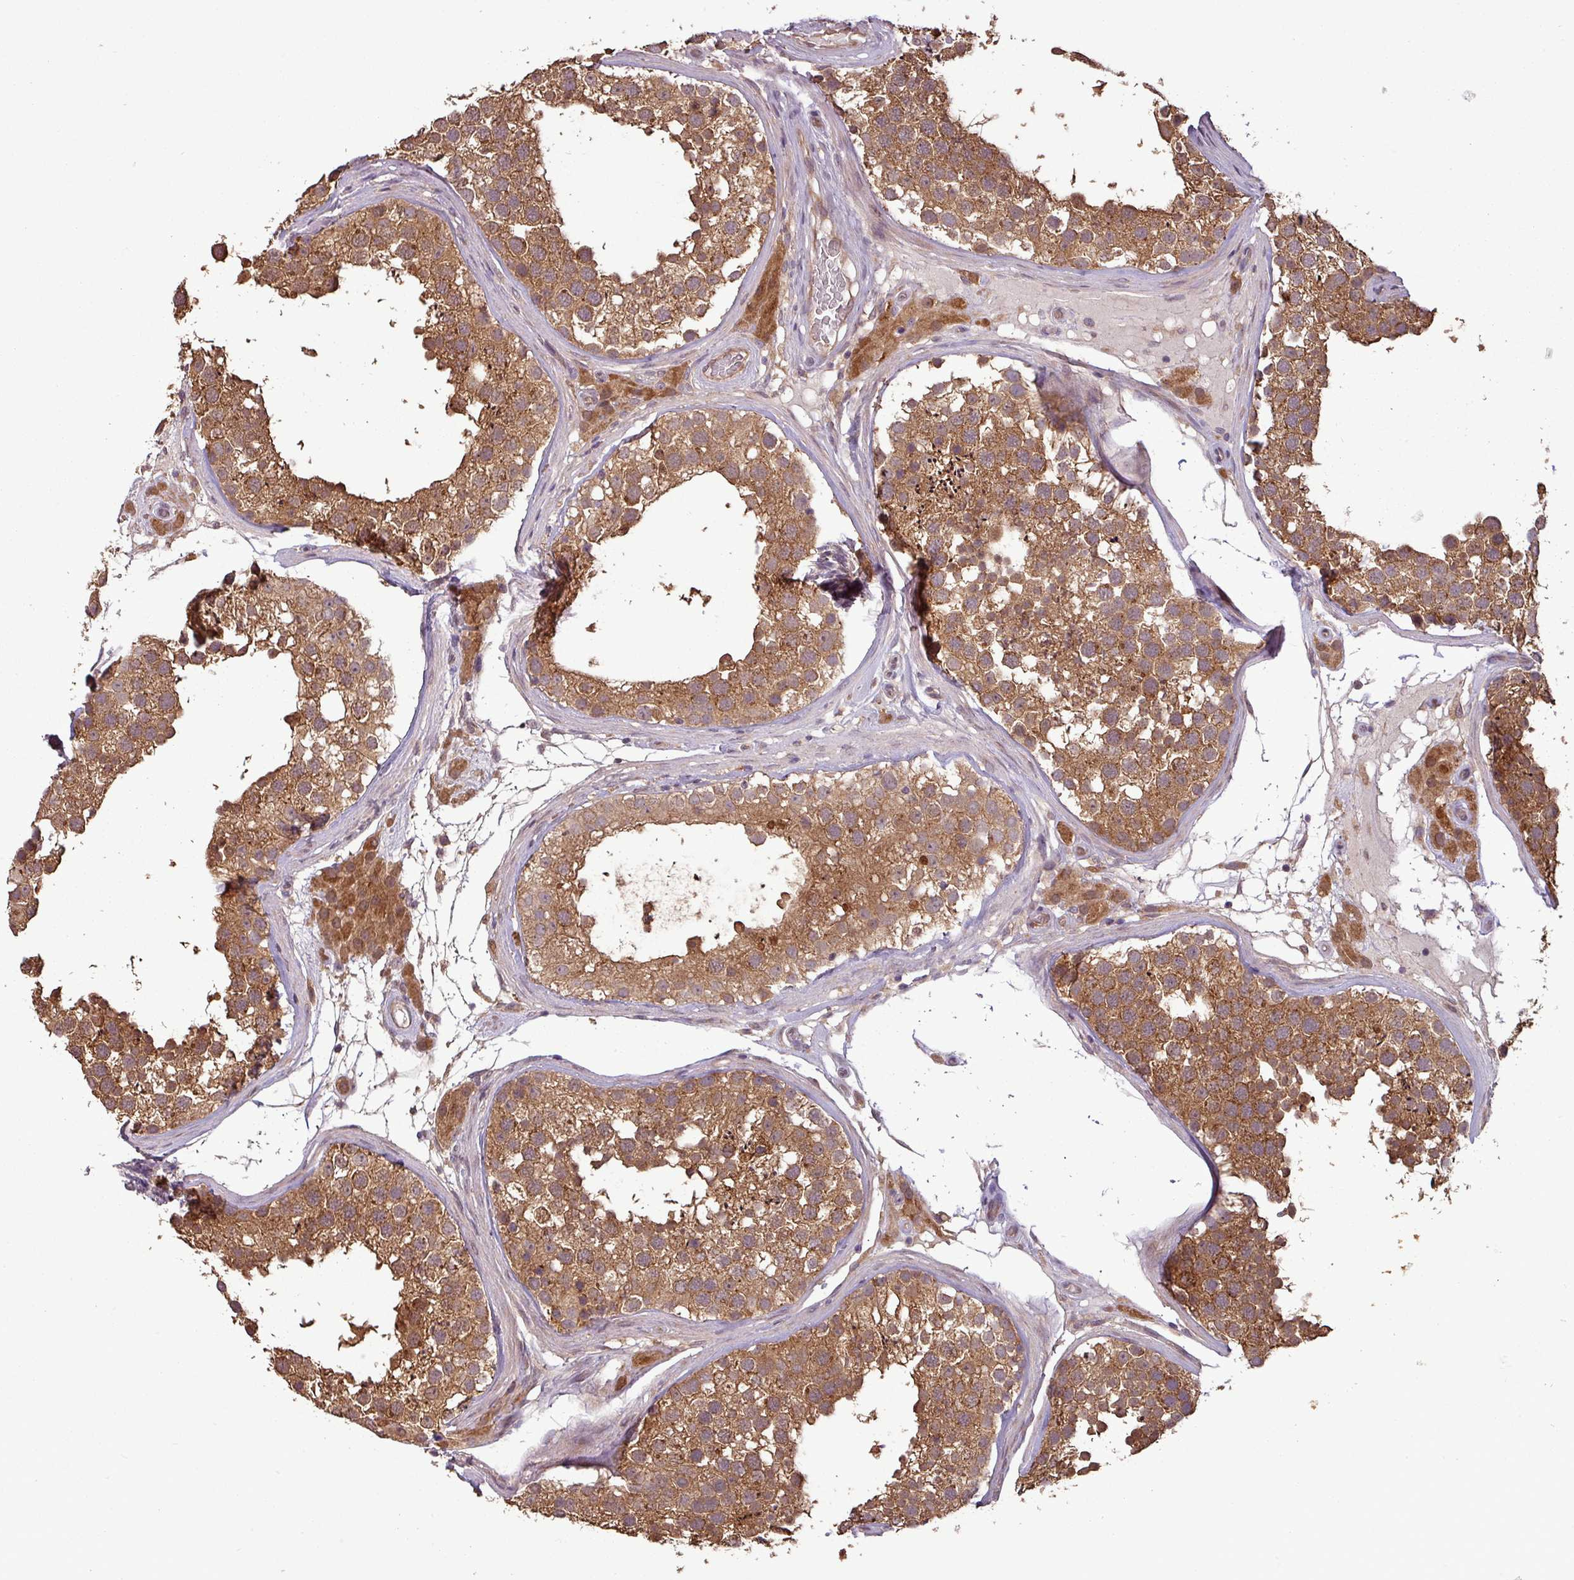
{"staining": {"intensity": "moderate", "quantity": ">75%", "location": "cytoplasmic/membranous,nuclear"}, "tissue": "testis", "cell_type": "Cells in seminiferous ducts", "image_type": "normal", "snomed": [{"axis": "morphology", "description": "Normal tissue, NOS"}, {"axis": "topography", "description": "Testis"}], "caption": "The micrograph displays staining of benign testis, revealing moderate cytoplasmic/membranous,nuclear protein expression (brown color) within cells in seminiferous ducts.", "gene": "NT5C3A", "patient": {"sex": "male", "age": 46}}